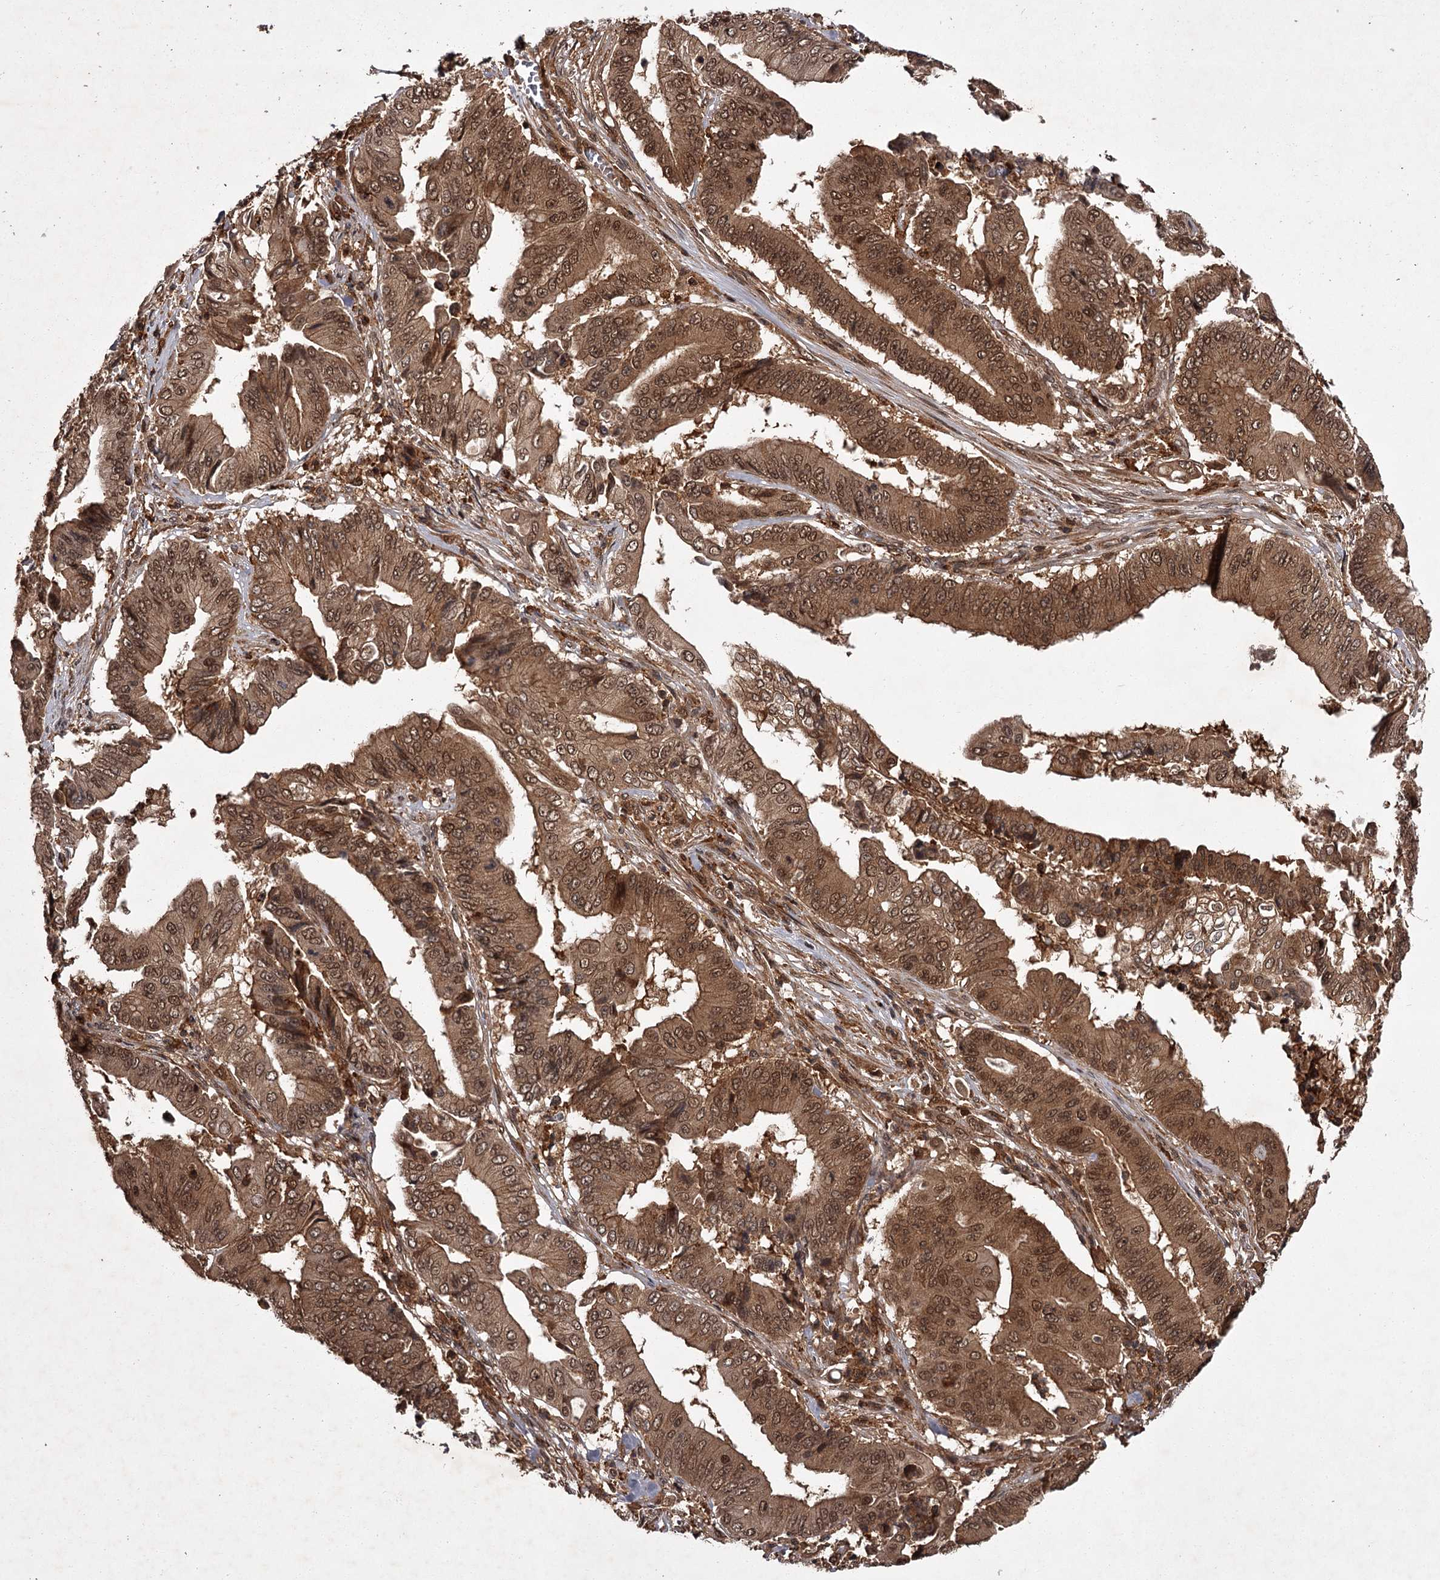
{"staining": {"intensity": "moderate", "quantity": ">75%", "location": "cytoplasmic/membranous,nuclear"}, "tissue": "pancreatic cancer", "cell_type": "Tumor cells", "image_type": "cancer", "snomed": [{"axis": "morphology", "description": "Adenocarcinoma, NOS"}, {"axis": "topography", "description": "Pancreas"}], "caption": "This is an image of immunohistochemistry (IHC) staining of pancreatic cancer (adenocarcinoma), which shows moderate expression in the cytoplasmic/membranous and nuclear of tumor cells.", "gene": "TBC1D23", "patient": {"sex": "female", "age": 77}}